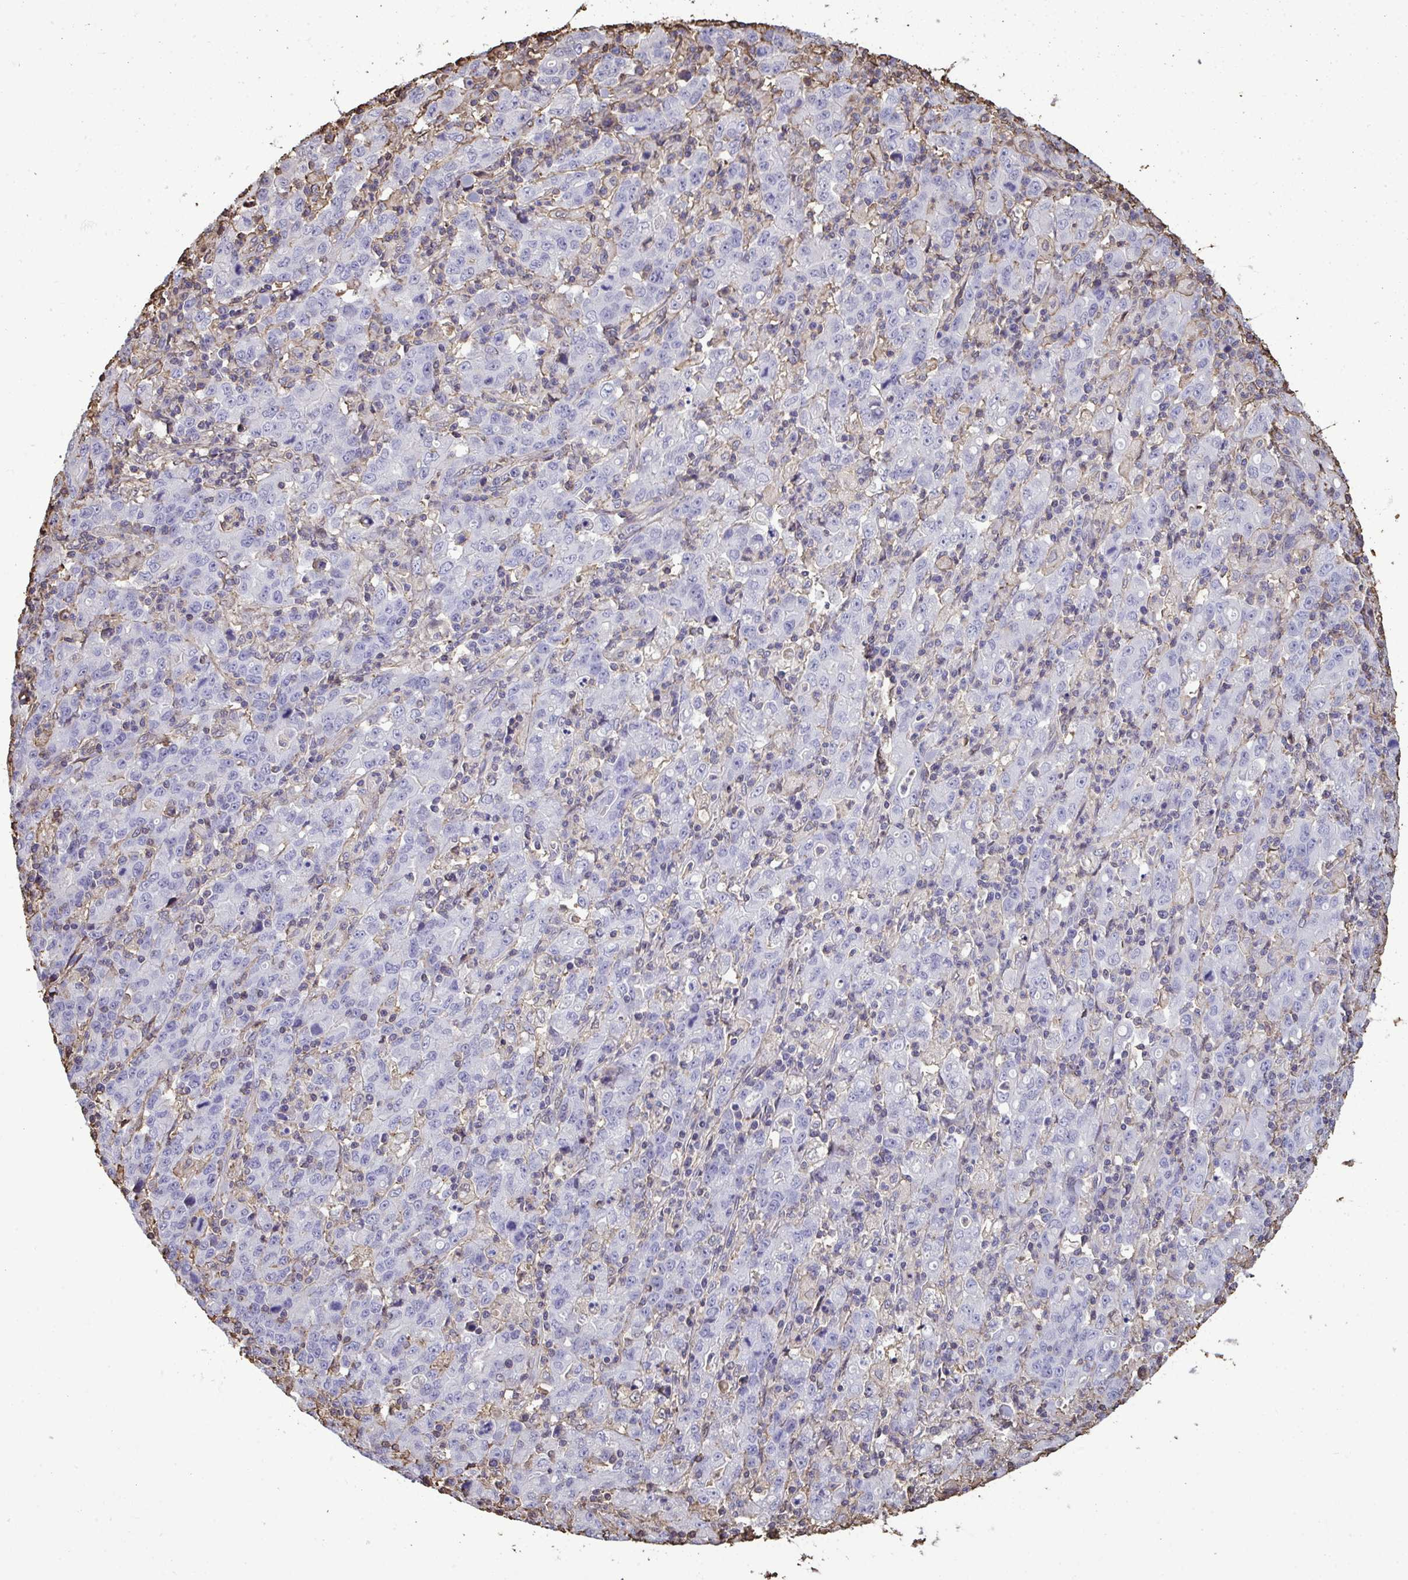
{"staining": {"intensity": "negative", "quantity": "none", "location": "none"}, "tissue": "stomach cancer", "cell_type": "Tumor cells", "image_type": "cancer", "snomed": [{"axis": "morphology", "description": "Adenocarcinoma, NOS"}, {"axis": "topography", "description": "Stomach, upper"}], "caption": "Tumor cells show no significant staining in stomach cancer.", "gene": "ANXA5", "patient": {"sex": "male", "age": 69}}